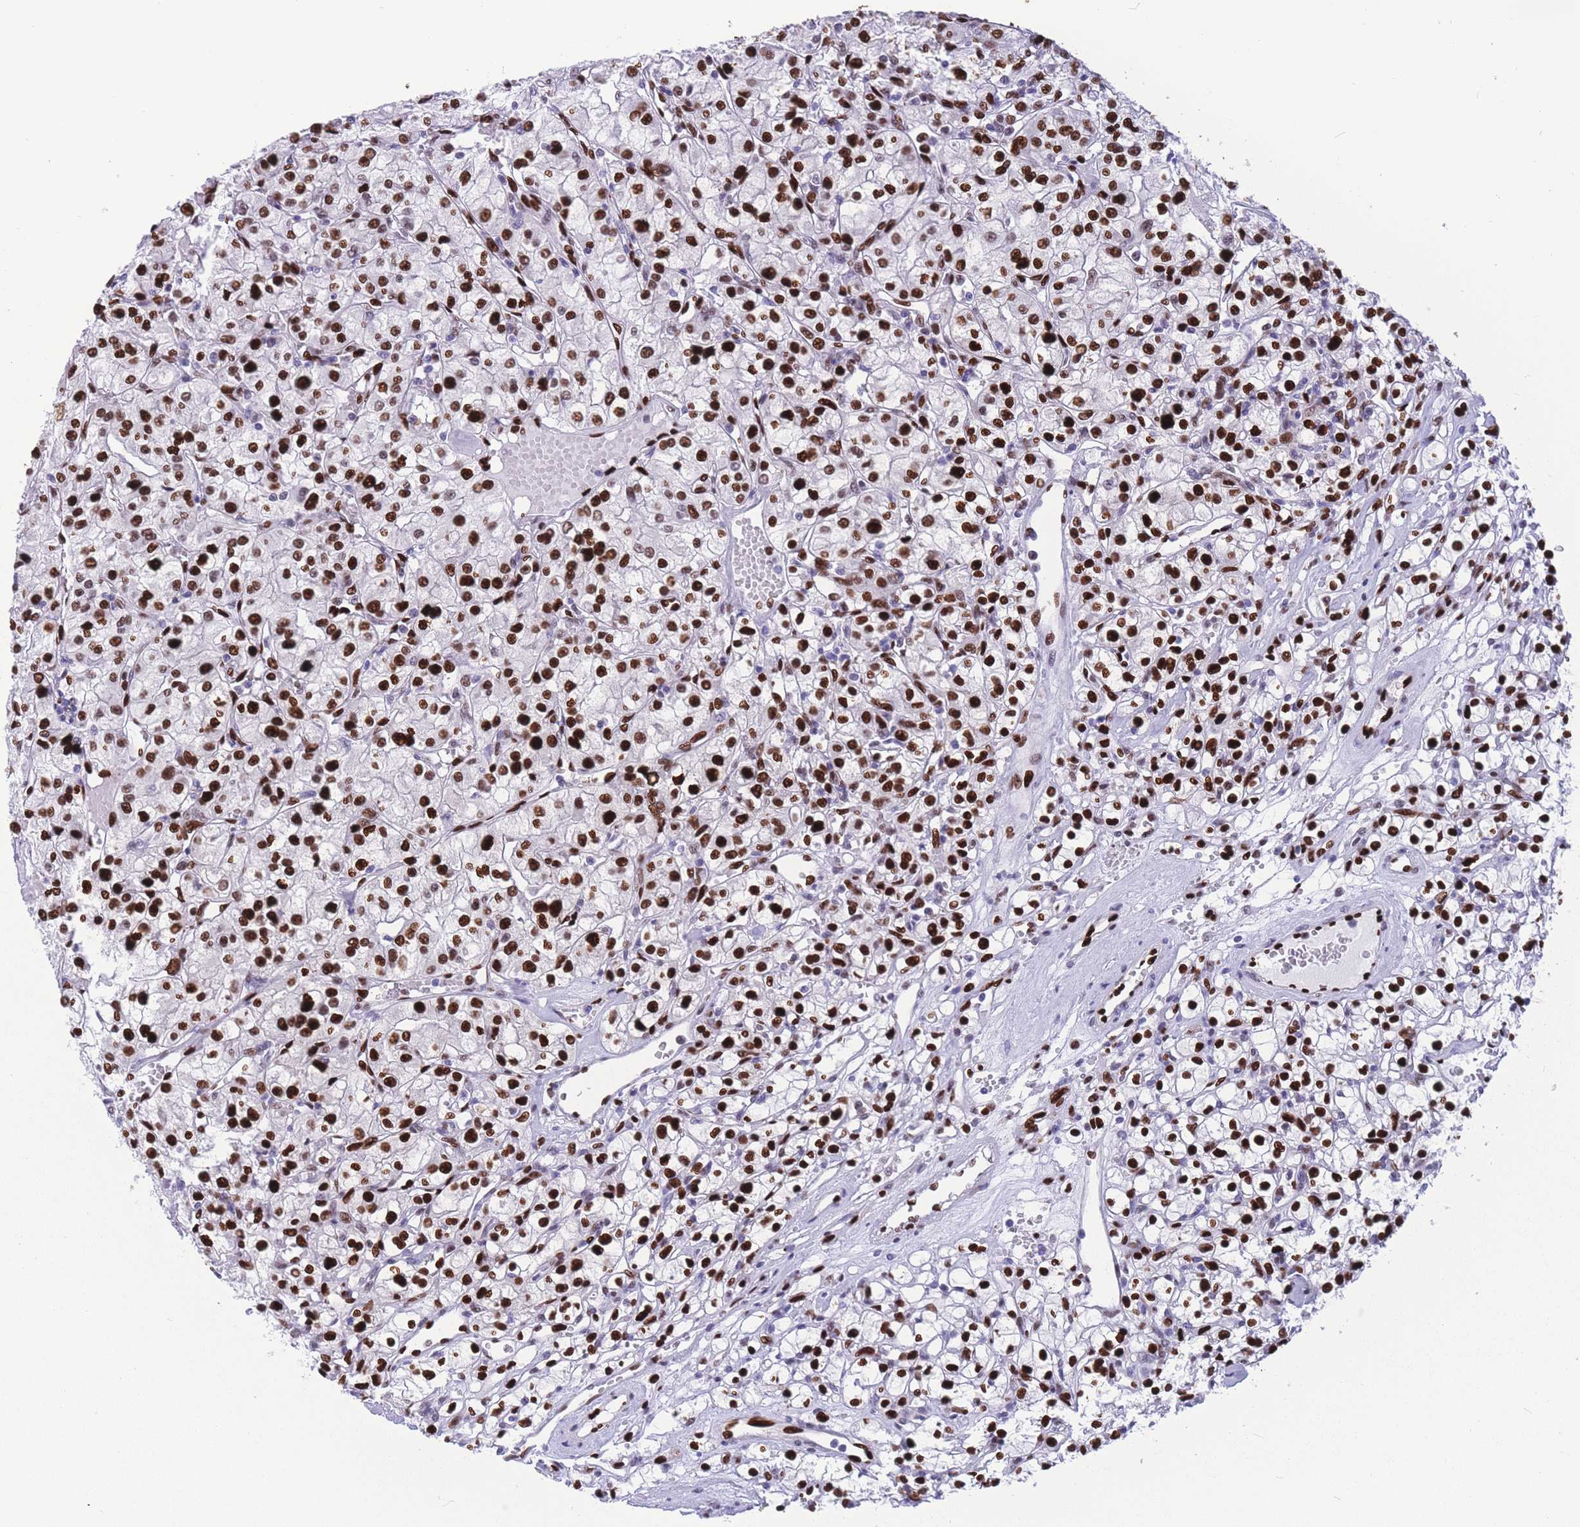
{"staining": {"intensity": "strong", "quantity": ">75%", "location": "nuclear"}, "tissue": "renal cancer", "cell_type": "Tumor cells", "image_type": "cancer", "snomed": [{"axis": "morphology", "description": "Adenocarcinoma, NOS"}, {"axis": "topography", "description": "Kidney"}], "caption": "A micrograph of human renal cancer (adenocarcinoma) stained for a protein shows strong nuclear brown staining in tumor cells. (DAB (3,3'-diaminobenzidine) IHC, brown staining for protein, blue staining for nuclei).", "gene": "NASP", "patient": {"sex": "female", "age": 59}}